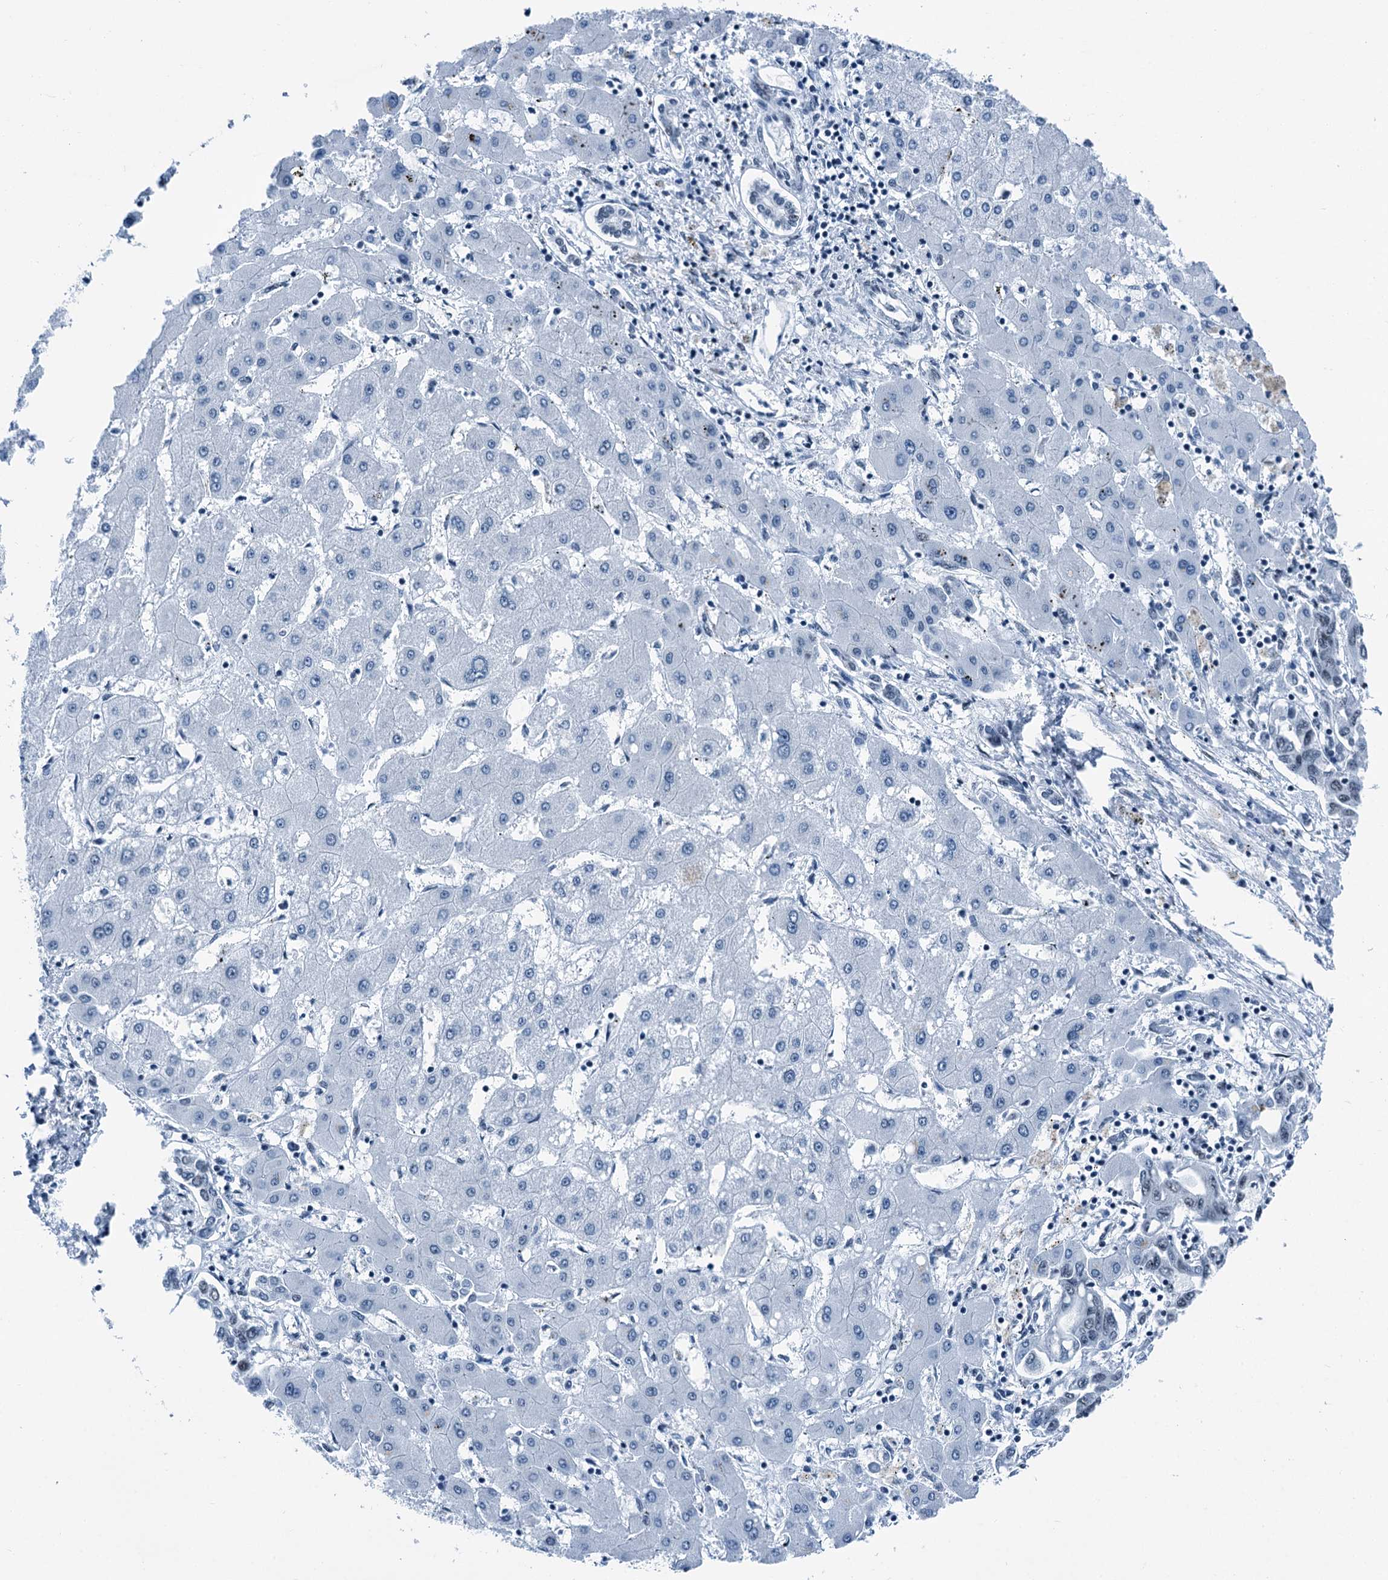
{"staining": {"intensity": "negative", "quantity": "none", "location": "none"}, "tissue": "liver cancer", "cell_type": "Tumor cells", "image_type": "cancer", "snomed": [{"axis": "morphology", "description": "Cholangiocarcinoma"}, {"axis": "topography", "description": "Liver"}], "caption": "Image shows no protein positivity in tumor cells of liver cancer tissue.", "gene": "TRPT1", "patient": {"sex": "male", "age": 59}}